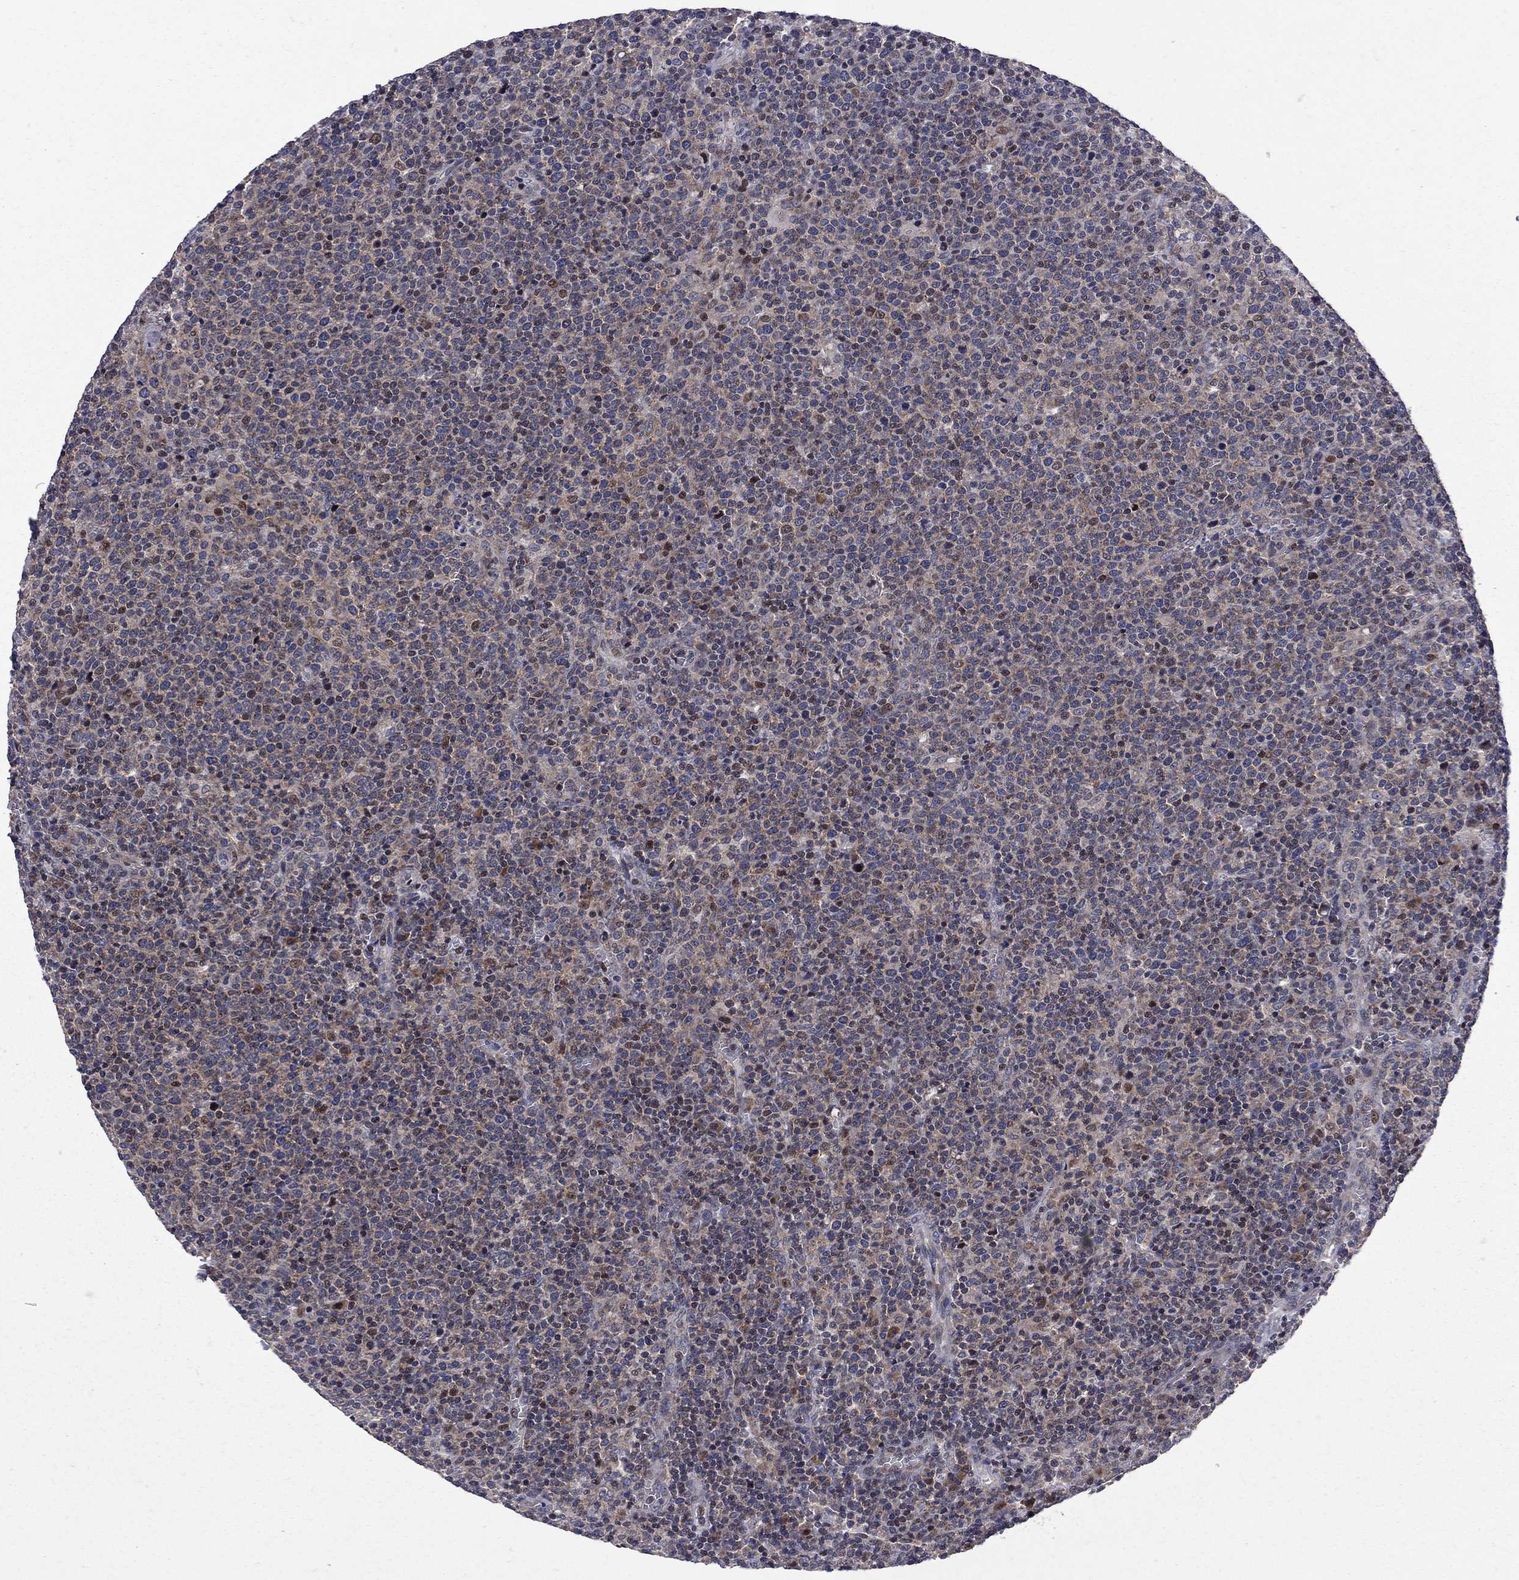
{"staining": {"intensity": "moderate", "quantity": "<25%", "location": "cytoplasmic/membranous"}, "tissue": "lymphoma", "cell_type": "Tumor cells", "image_type": "cancer", "snomed": [{"axis": "morphology", "description": "Malignant lymphoma, non-Hodgkin's type, High grade"}, {"axis": "topography", "description": "Lymph node"}], "caption": "Approximately <25% of tumor cells in human malignant lymphoma, non-Hodgkin's type (high-grade) exhibit moderate cytoplasmic/membranous protein expression as visualized by brown immunohistochemical staining.", "gene": "CNOT11", "patient": {"sex": "male", "age": 61}}